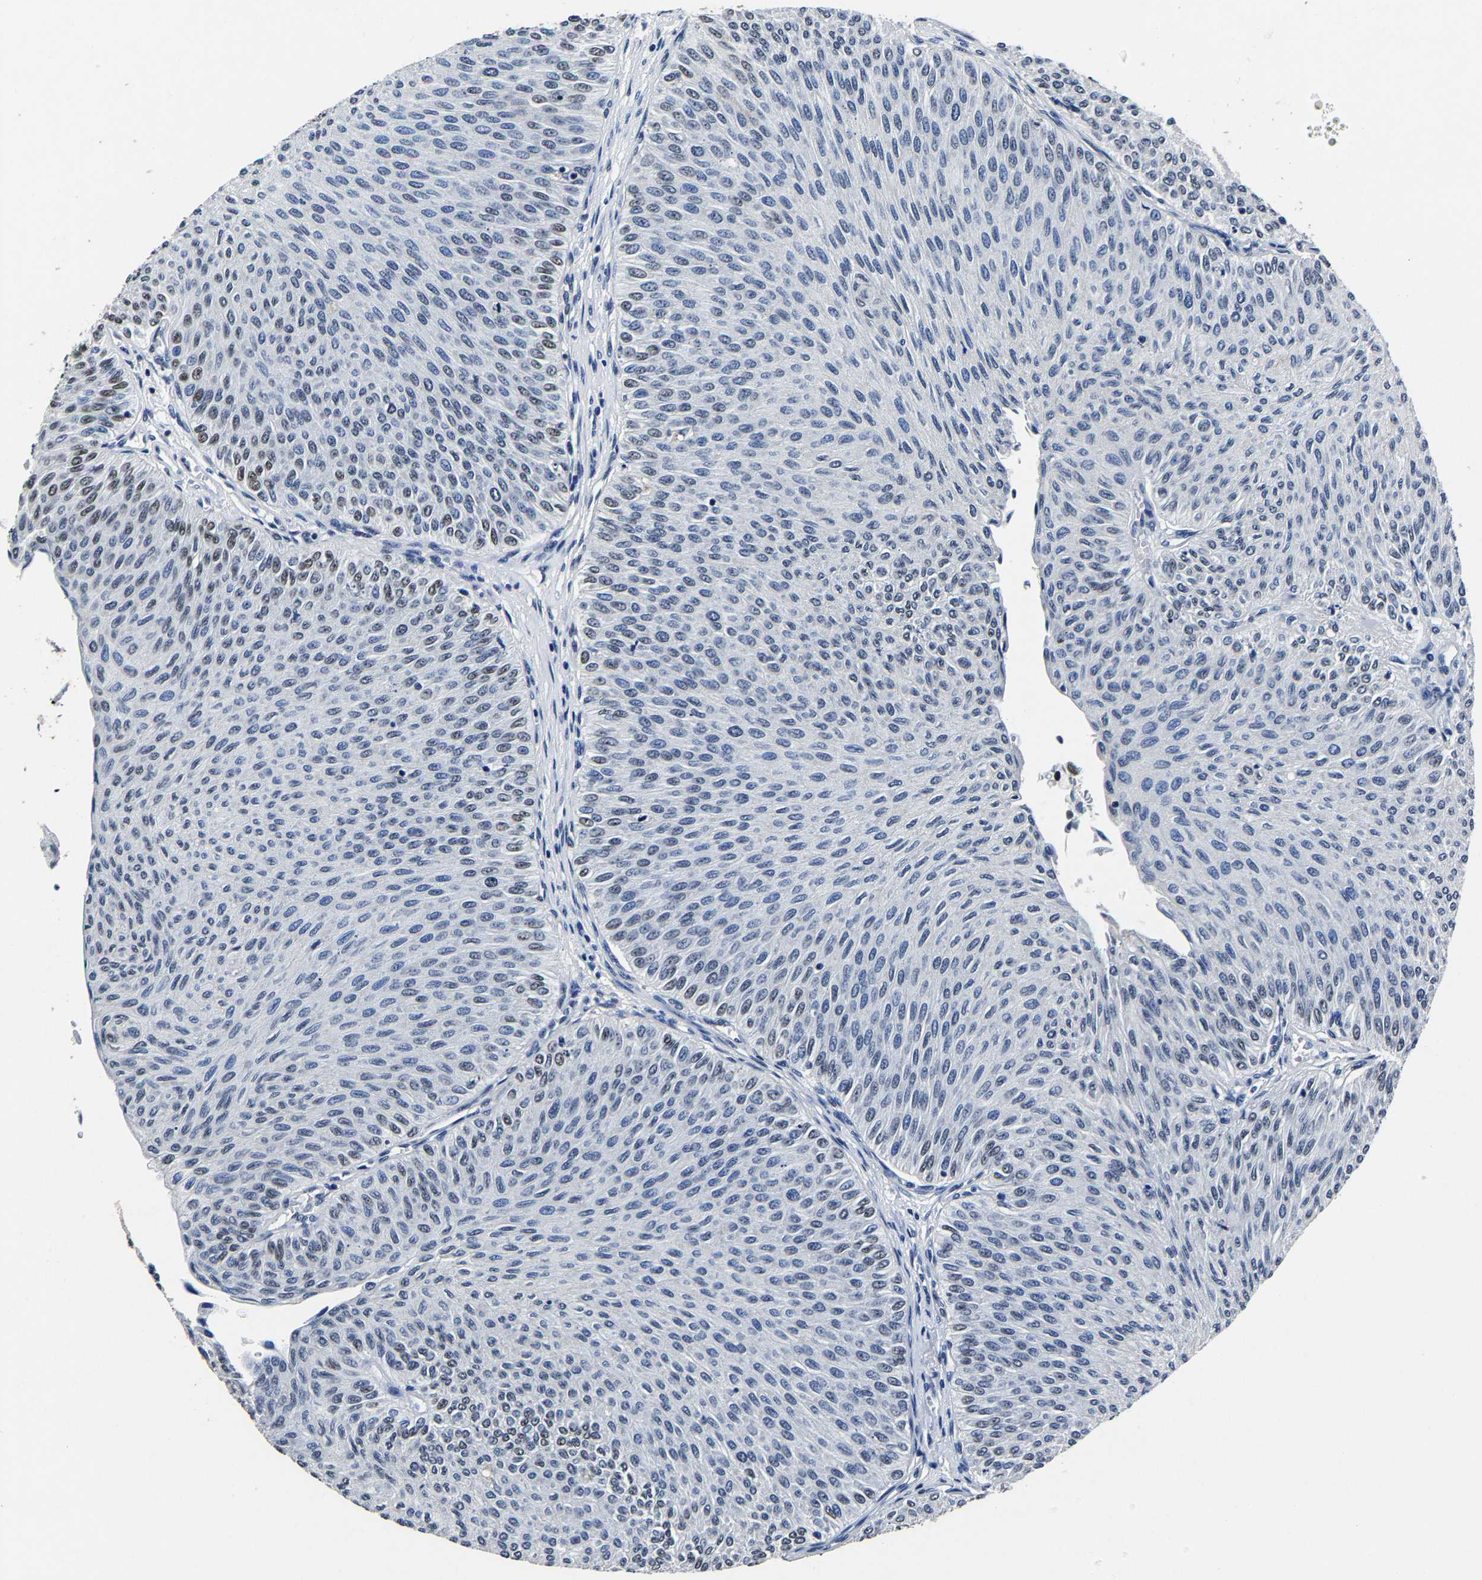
{"staining": {"intensity": "moderate", "quantity": "<25%", "location": "nuclear"}, "tissue": "urothelial cancer", "cell_type": "Tumor cells", "image_type": "cancer", "snomed": [{"axis": "morphology", "description": "Urothelial carcinoma, Low grade"}, {"axis": "topography", "description": "Urinary bladder"}], "caption": "Immunohistochemistry (IHC) of urothelial carcinoma (low-grade) reveals low levels of moderate nuclear positivity in about <25% of tumor cells.", "gene": "RBM45", "patient": {"sex": "male", "age": 78}}